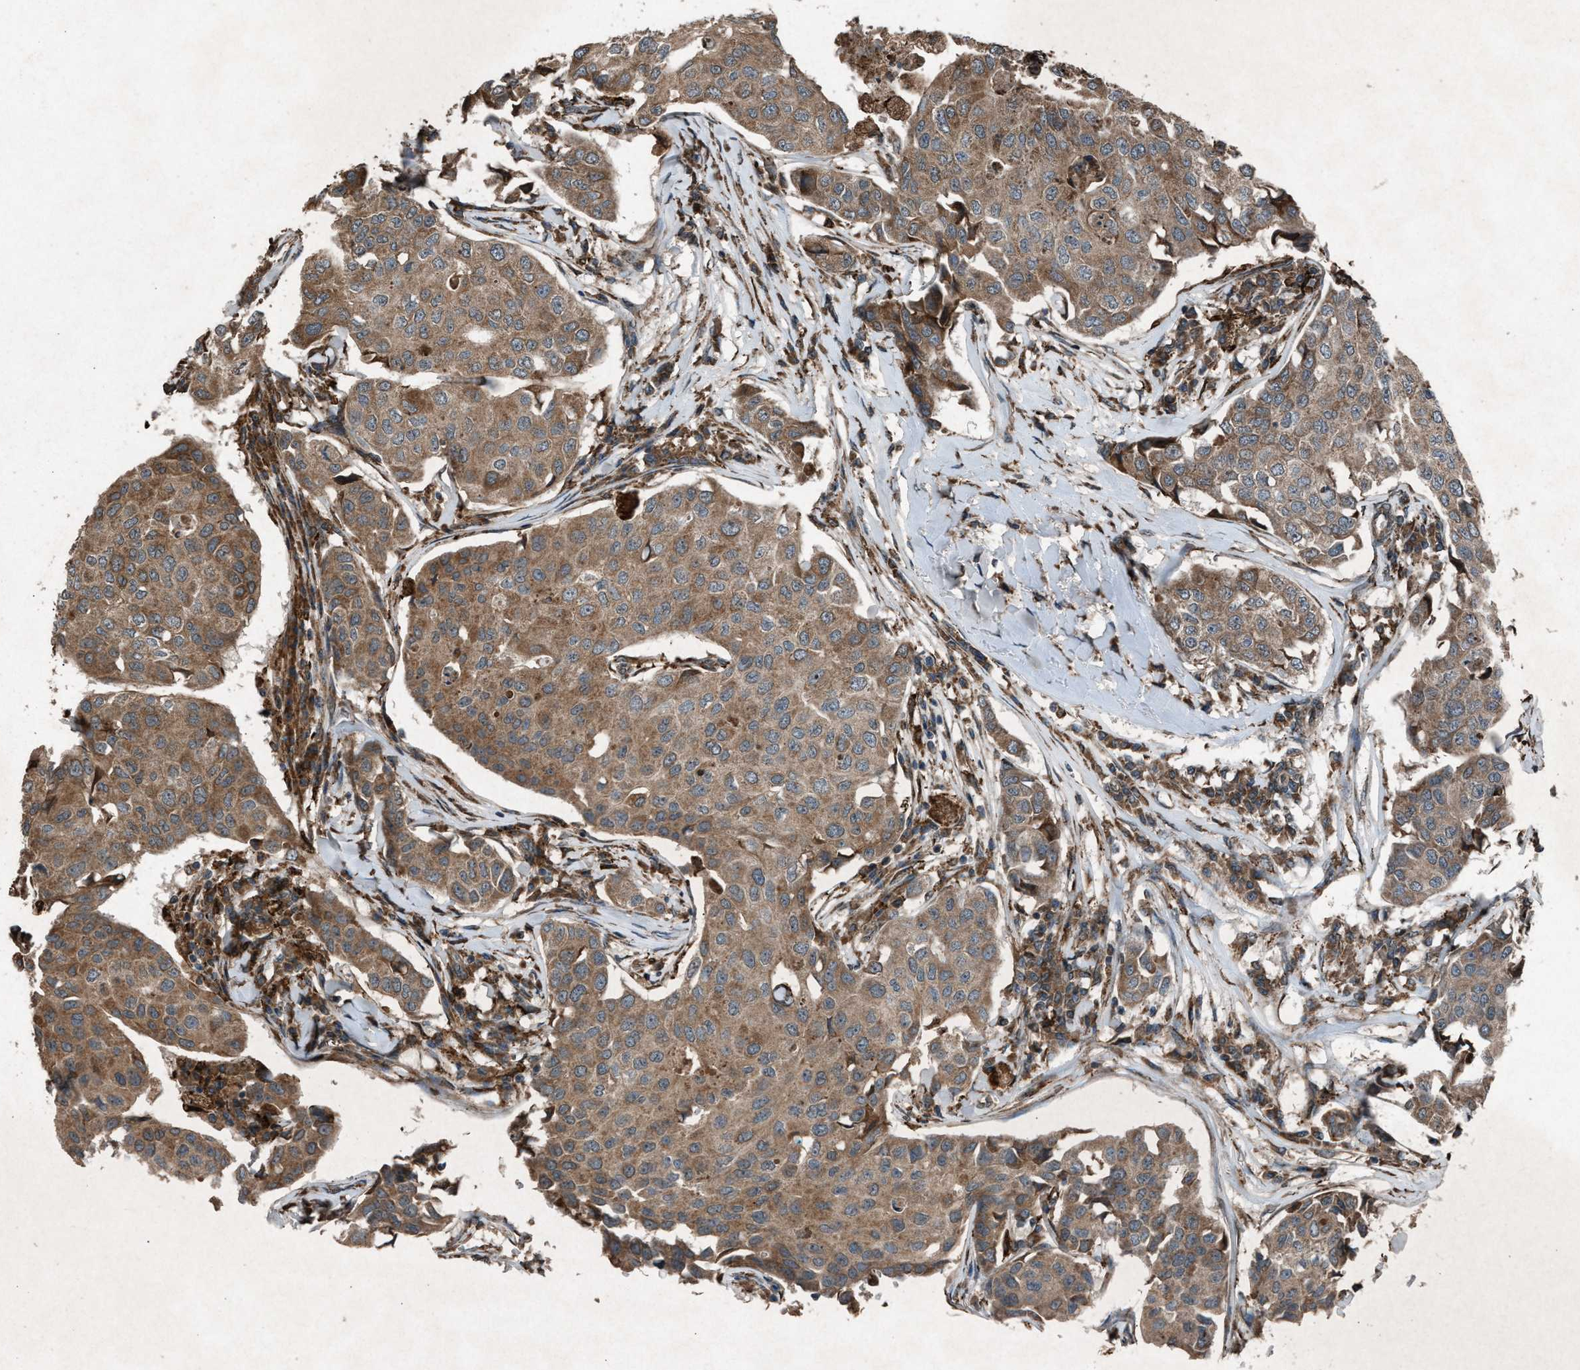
{"staining": {"intensity": "moderate", "quantity": ">75%", "location": "cytoplasmic/membranous"}, "tissue": "breast cancer", "cell_type": "Tumor cells", "image_type": "cancer", "snomed": [{"axis": "morphology", "description": "Duct carcinoma"}, {"axis": "topography", "description": "Breast"}], "caption": "A micrograph of human infiltrating ductal carcinoma (breast) stained for a protein shows moderate cytoplasmic/membranous brown staining in tumor cells.", "gene": "CALR", "patient": {"sex": "female", "age": 80}}